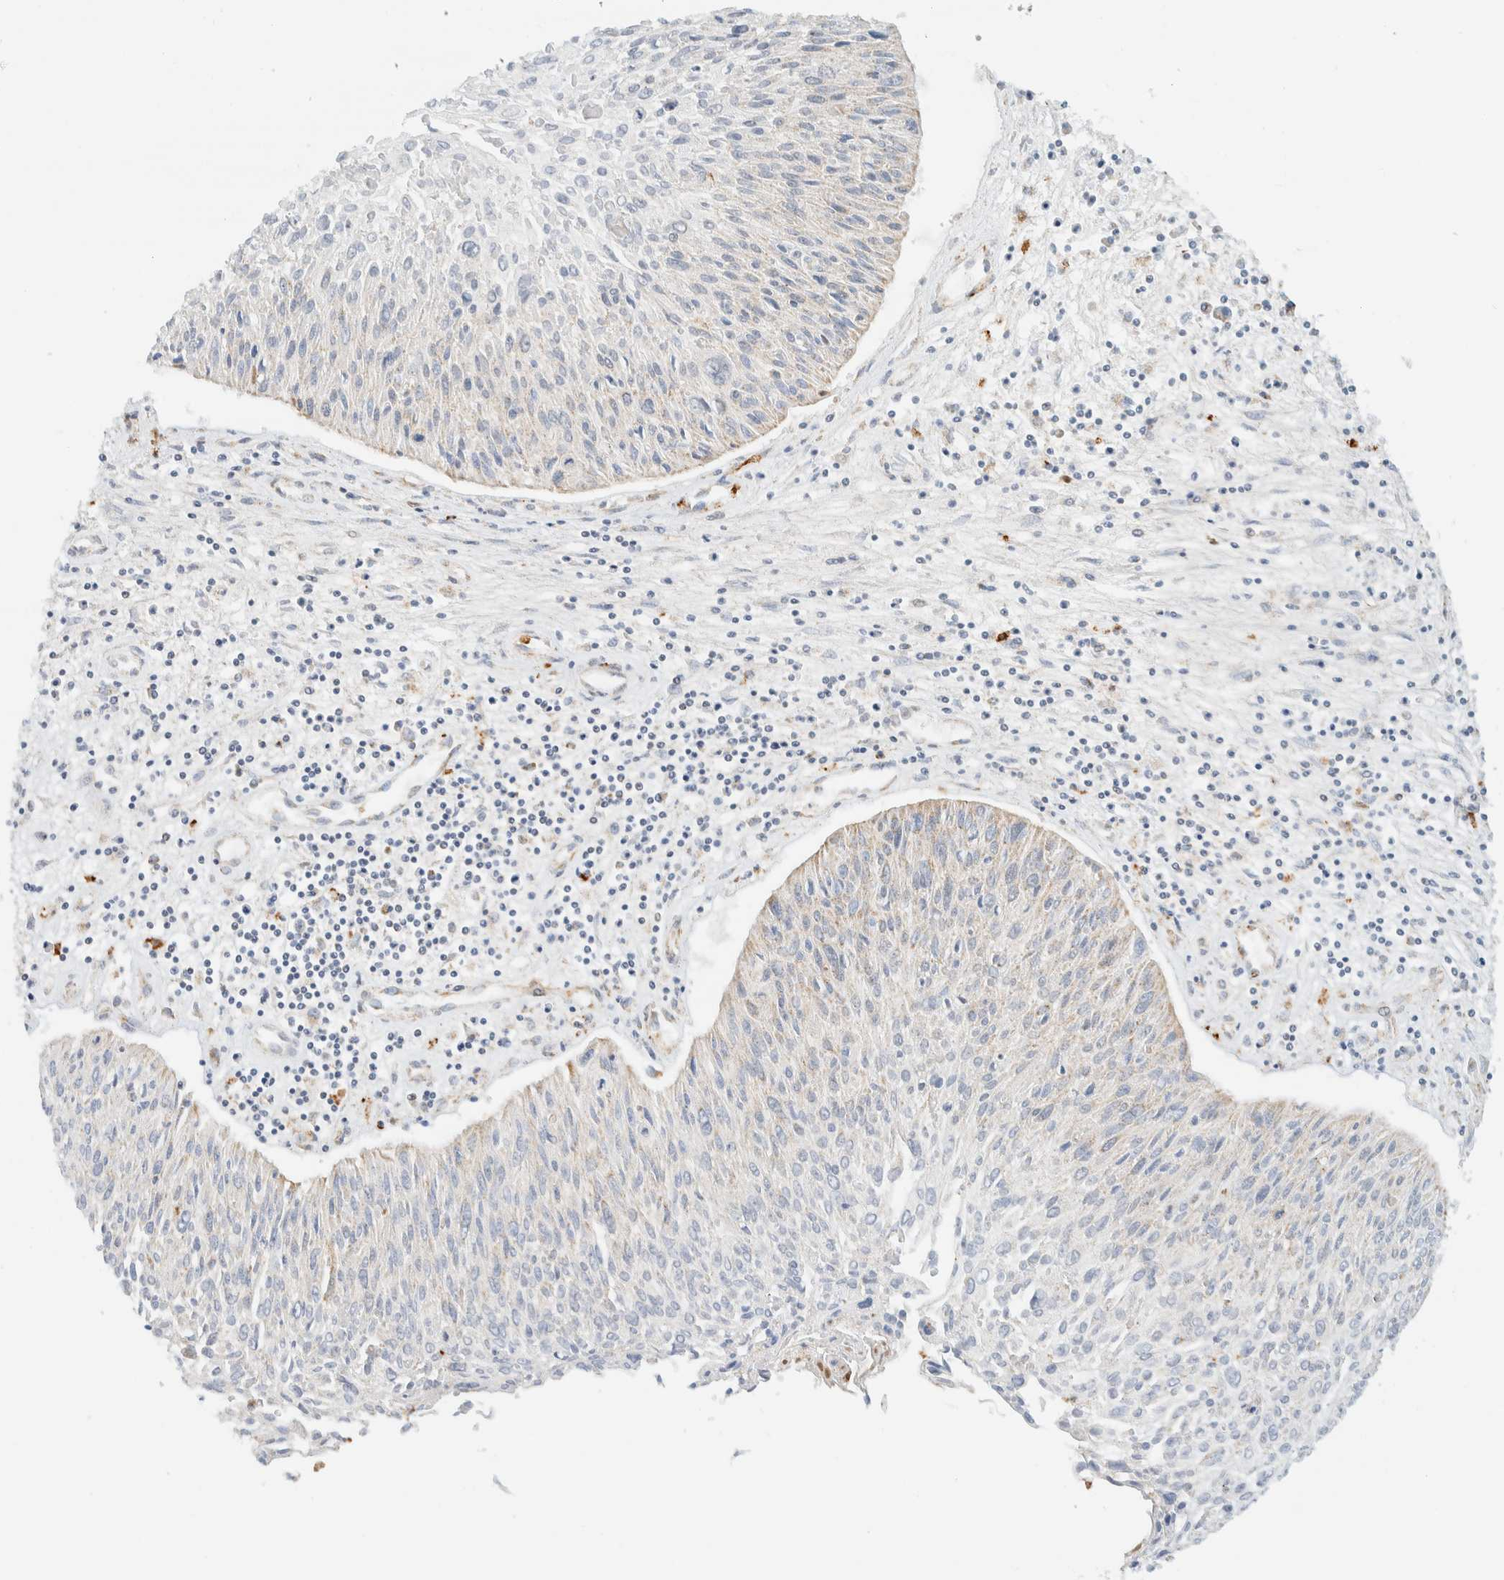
{"staining": {"intensity": "weak", "quantity": "25%-75%", "location": "cytoplasmic/membranous"}, "tissue": "cervical cancer", "cell_type": "Tumor cells", "image_type": "cancer", "snomed": [{"axis": "morphology", "description": "Squamous cell carcinoma, NOS"}, {"axis": "topography", "description": "Cervix"}], "caption": "Immunohistochemistry (IHC) of human squamous cell carcinoma (cervical) displays low levels of weak cytoplasmic/membranous staining in about 25%-75% of tumor cells.", "gene": "KIFAP3", "patient": {"sex": "female", "age": 51}}